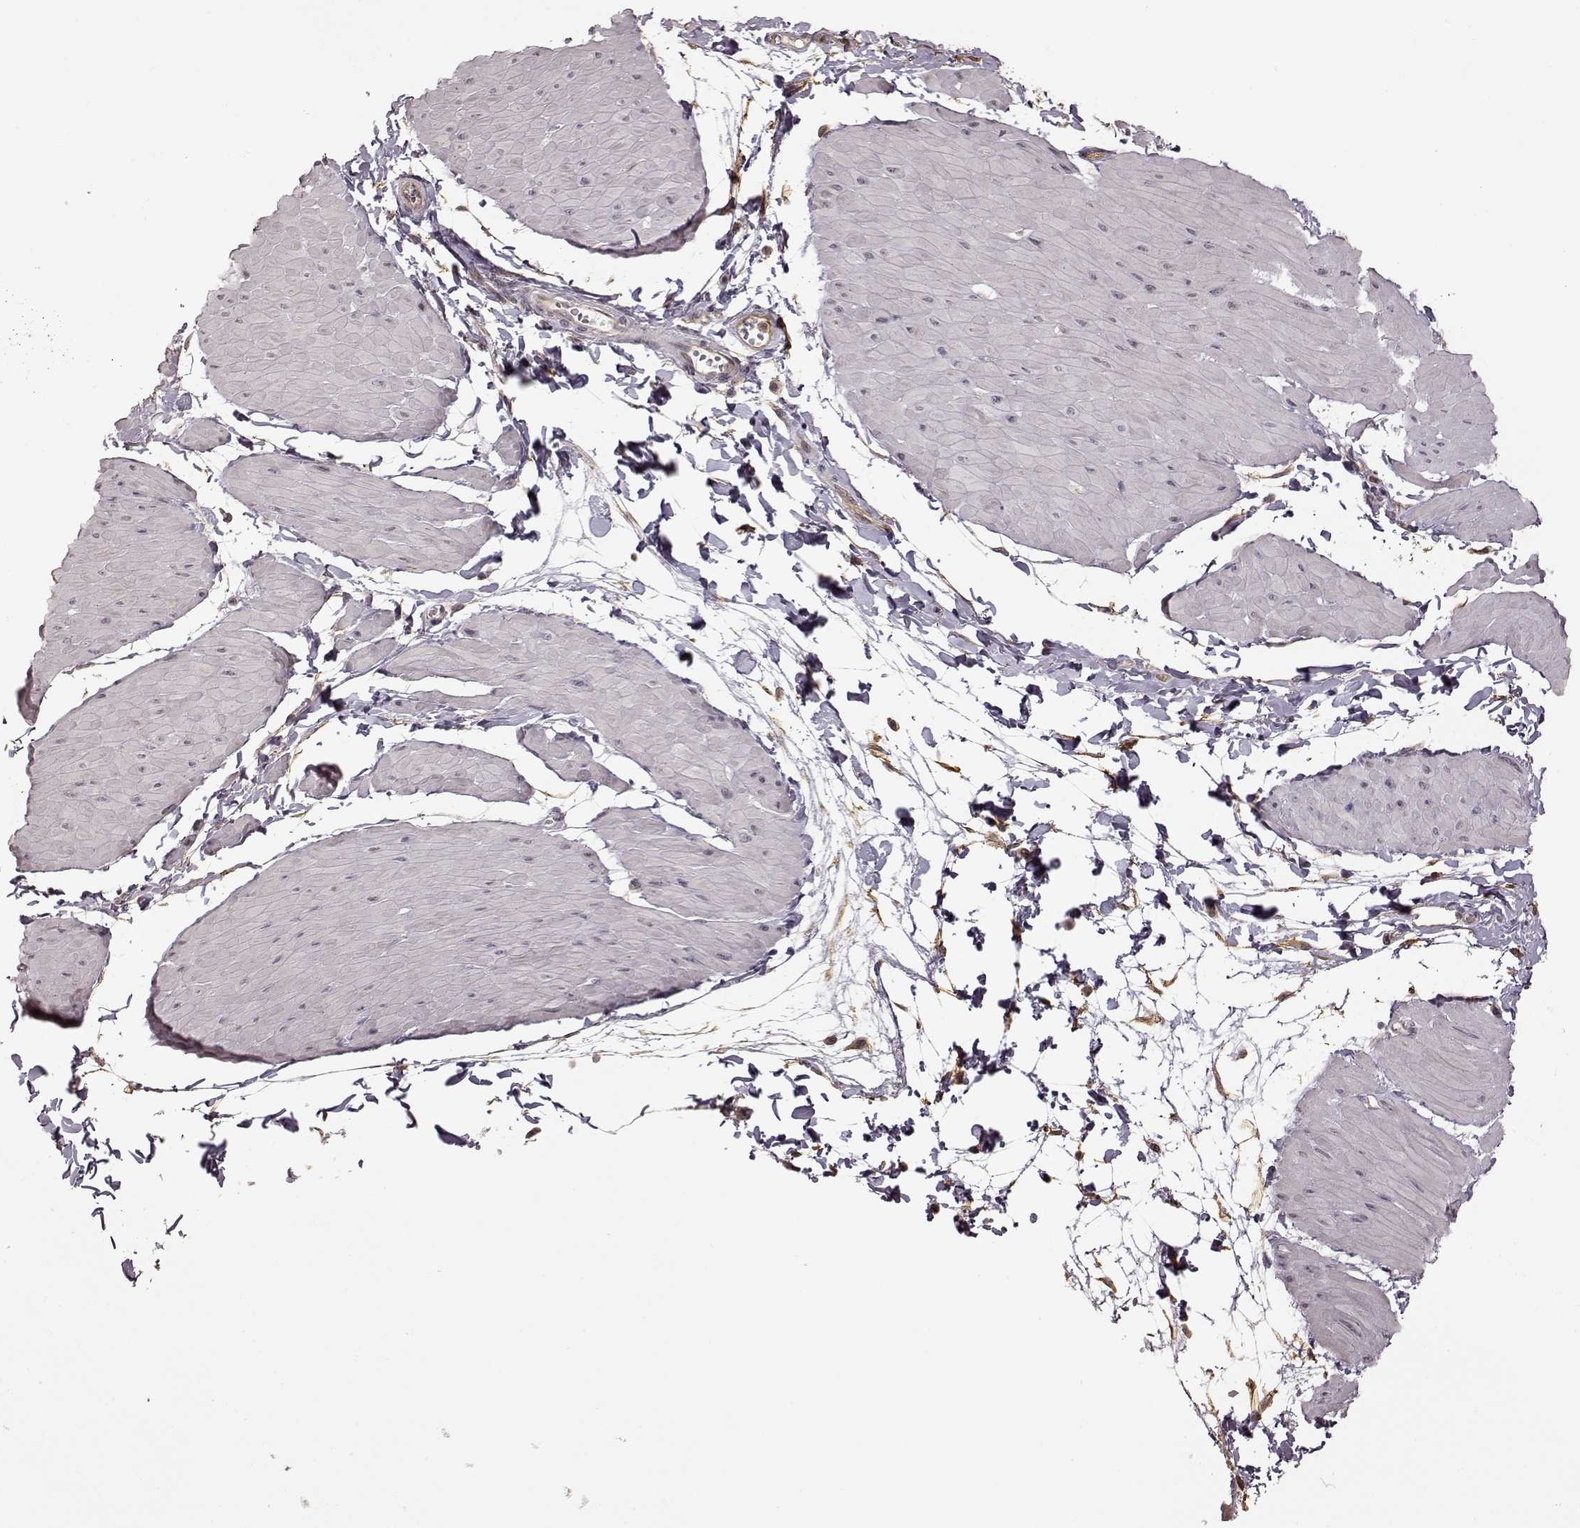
{"staining": {"intensity": "negative", "quantity": "none", "location": "none"}, "tissue": "adipose tissue", "cell_type": "Adipocytes", "image_type": "normal", "snomed": [{"axis": "morphology", "description": "Normal tissue, NOS"}, {"axis": "topography", "description": "Smooth muscle"}, {"axis": "topography", "description": "Peripheral nerve tissue"}], "caption": "IHC micrograph of unremarkable adipose tissue: human adipose tissue stained with DAB (3,3'-diaminobenzidine) reveals no significant protein staining in adipocytes.", "gene": "CRB1", "patient": {"sex": "male", "age": 58}}